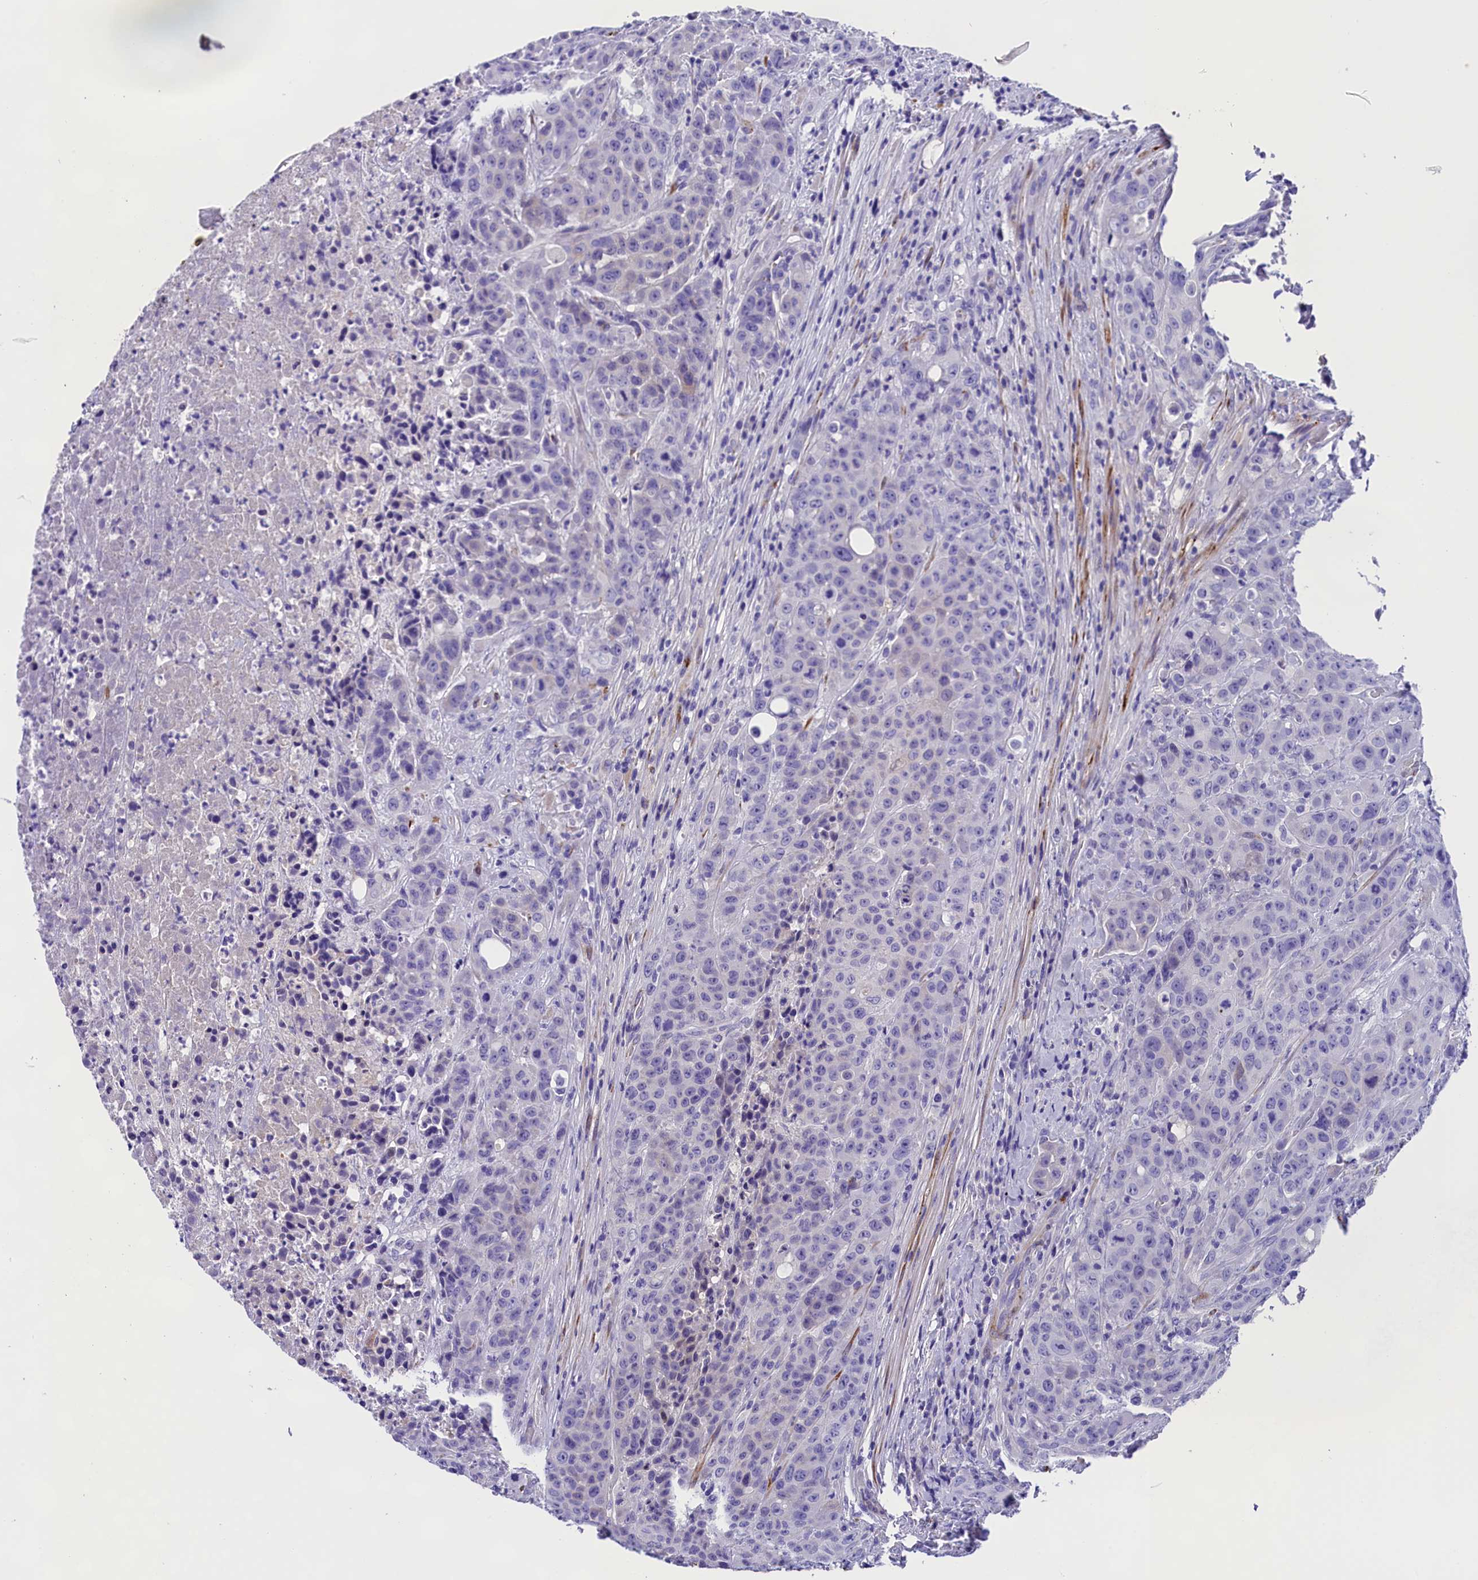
{"staining": {"intensity": "negative", "quantity": "none", "location": "none"}, "tissue": "colorectal cancer", "cell_type": "Tumor cells", "image_type": "cancer", "snomed": [{"axis": "morphology", "description": "Adenocarcinoma, NOS"}, {"axis": "topography", "description": "Colon"}], "caption": "Immunohistochemistry photomicrograph of adenocarcinoma (colorectal) stained for a protein (brown), which exhibits no staining in tumor cells.", "gene": "SOD3", "patient": {"sex": "male", "age": 62}}